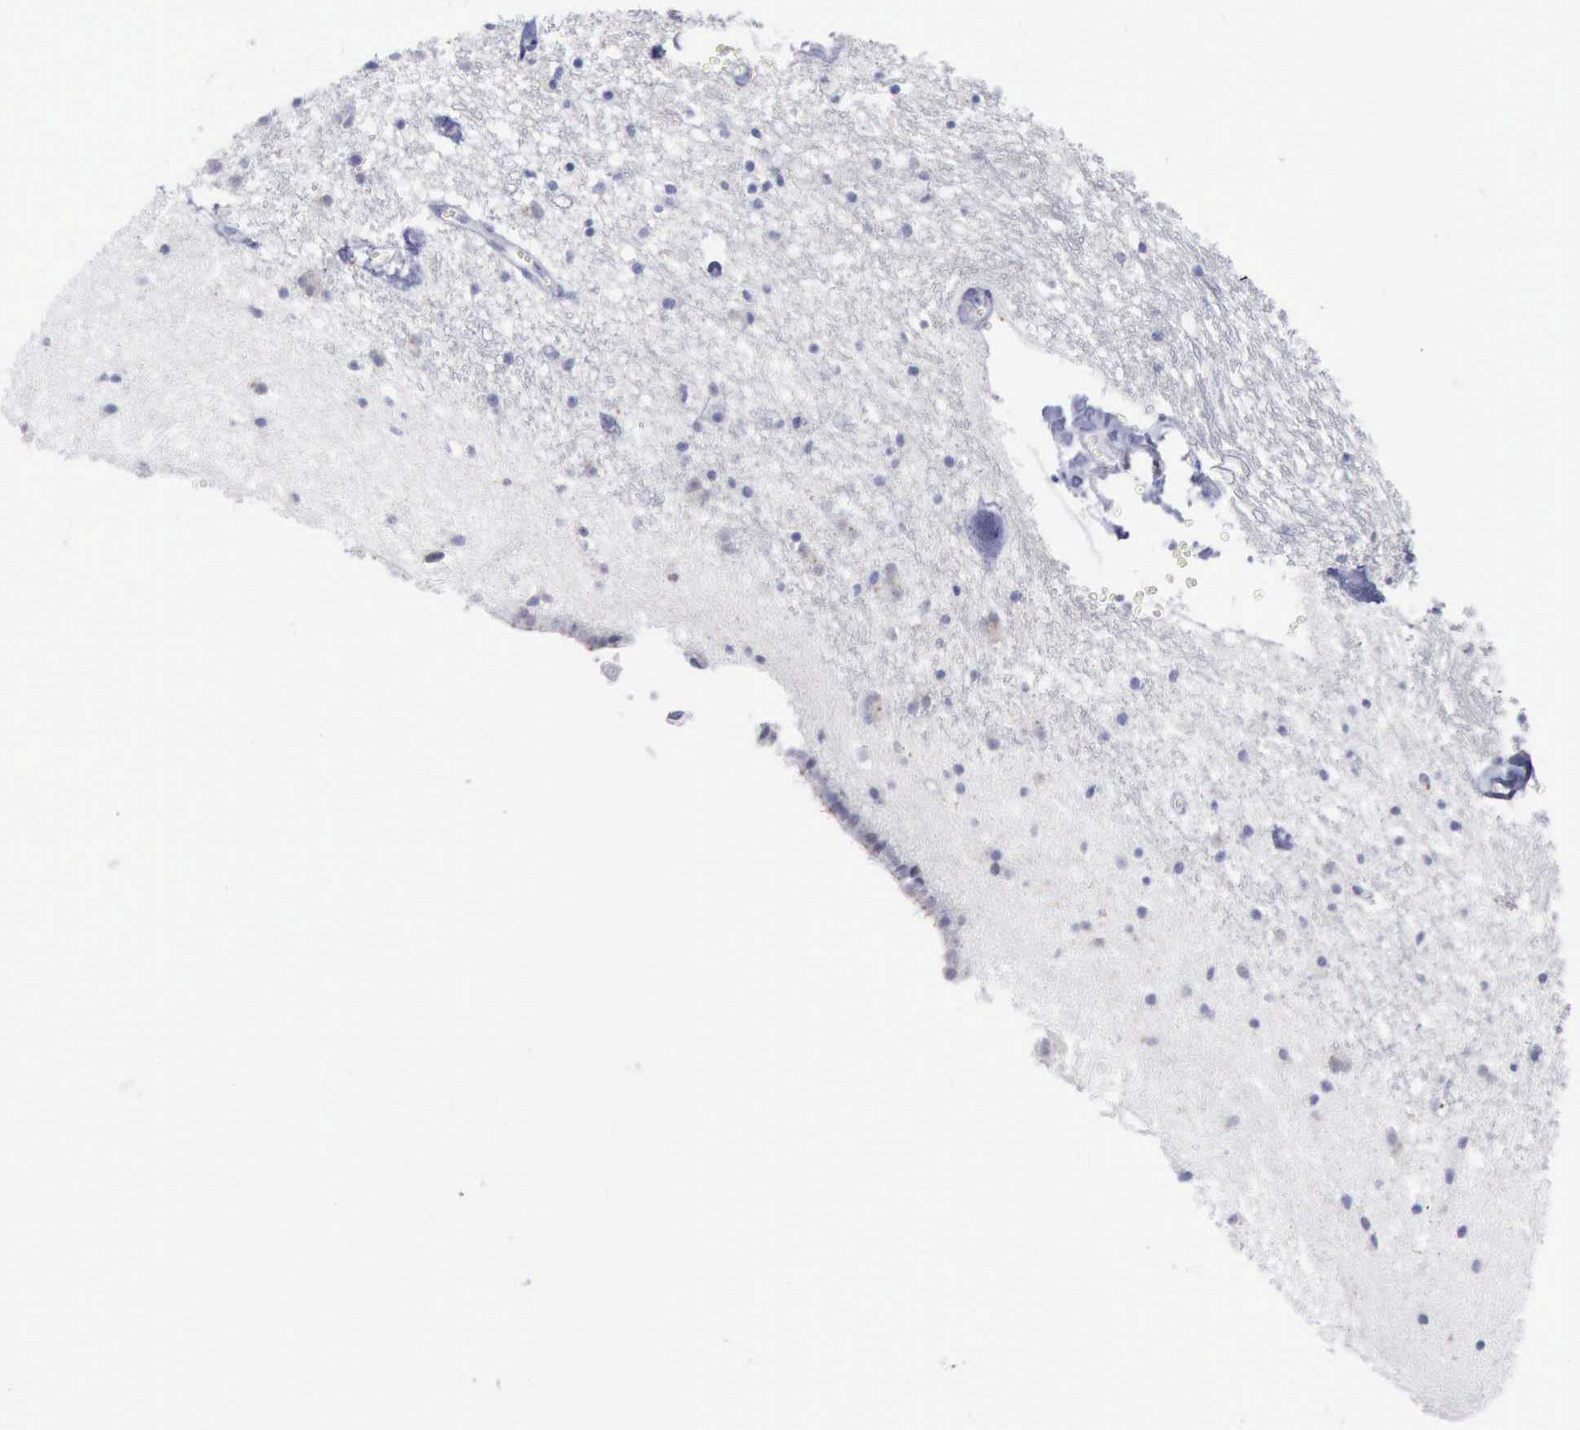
{"staining": {"intensity": "negative", "quantity": "none", "location": "none"}, "tissue": "caudate", "cell_type": "Glial cells", "image_type": "normal", "snomed": [{"axis": "morphology", "description": "Normal tissue, NOS"}, {"axis": "topography", "description": "Lateral ventricle wall"}], "caption": "Immunohistochemistry of unremarkable human caudate reveals no positivity in glial cells. Brightfield microscopy of IHC stained with DAB (3,3'-diaminobenzidine) (brown) and hematoxylin (blue), captured at high magnification.", "gene": "SATB2", "patient": {"sex": "male", "age": 45}}